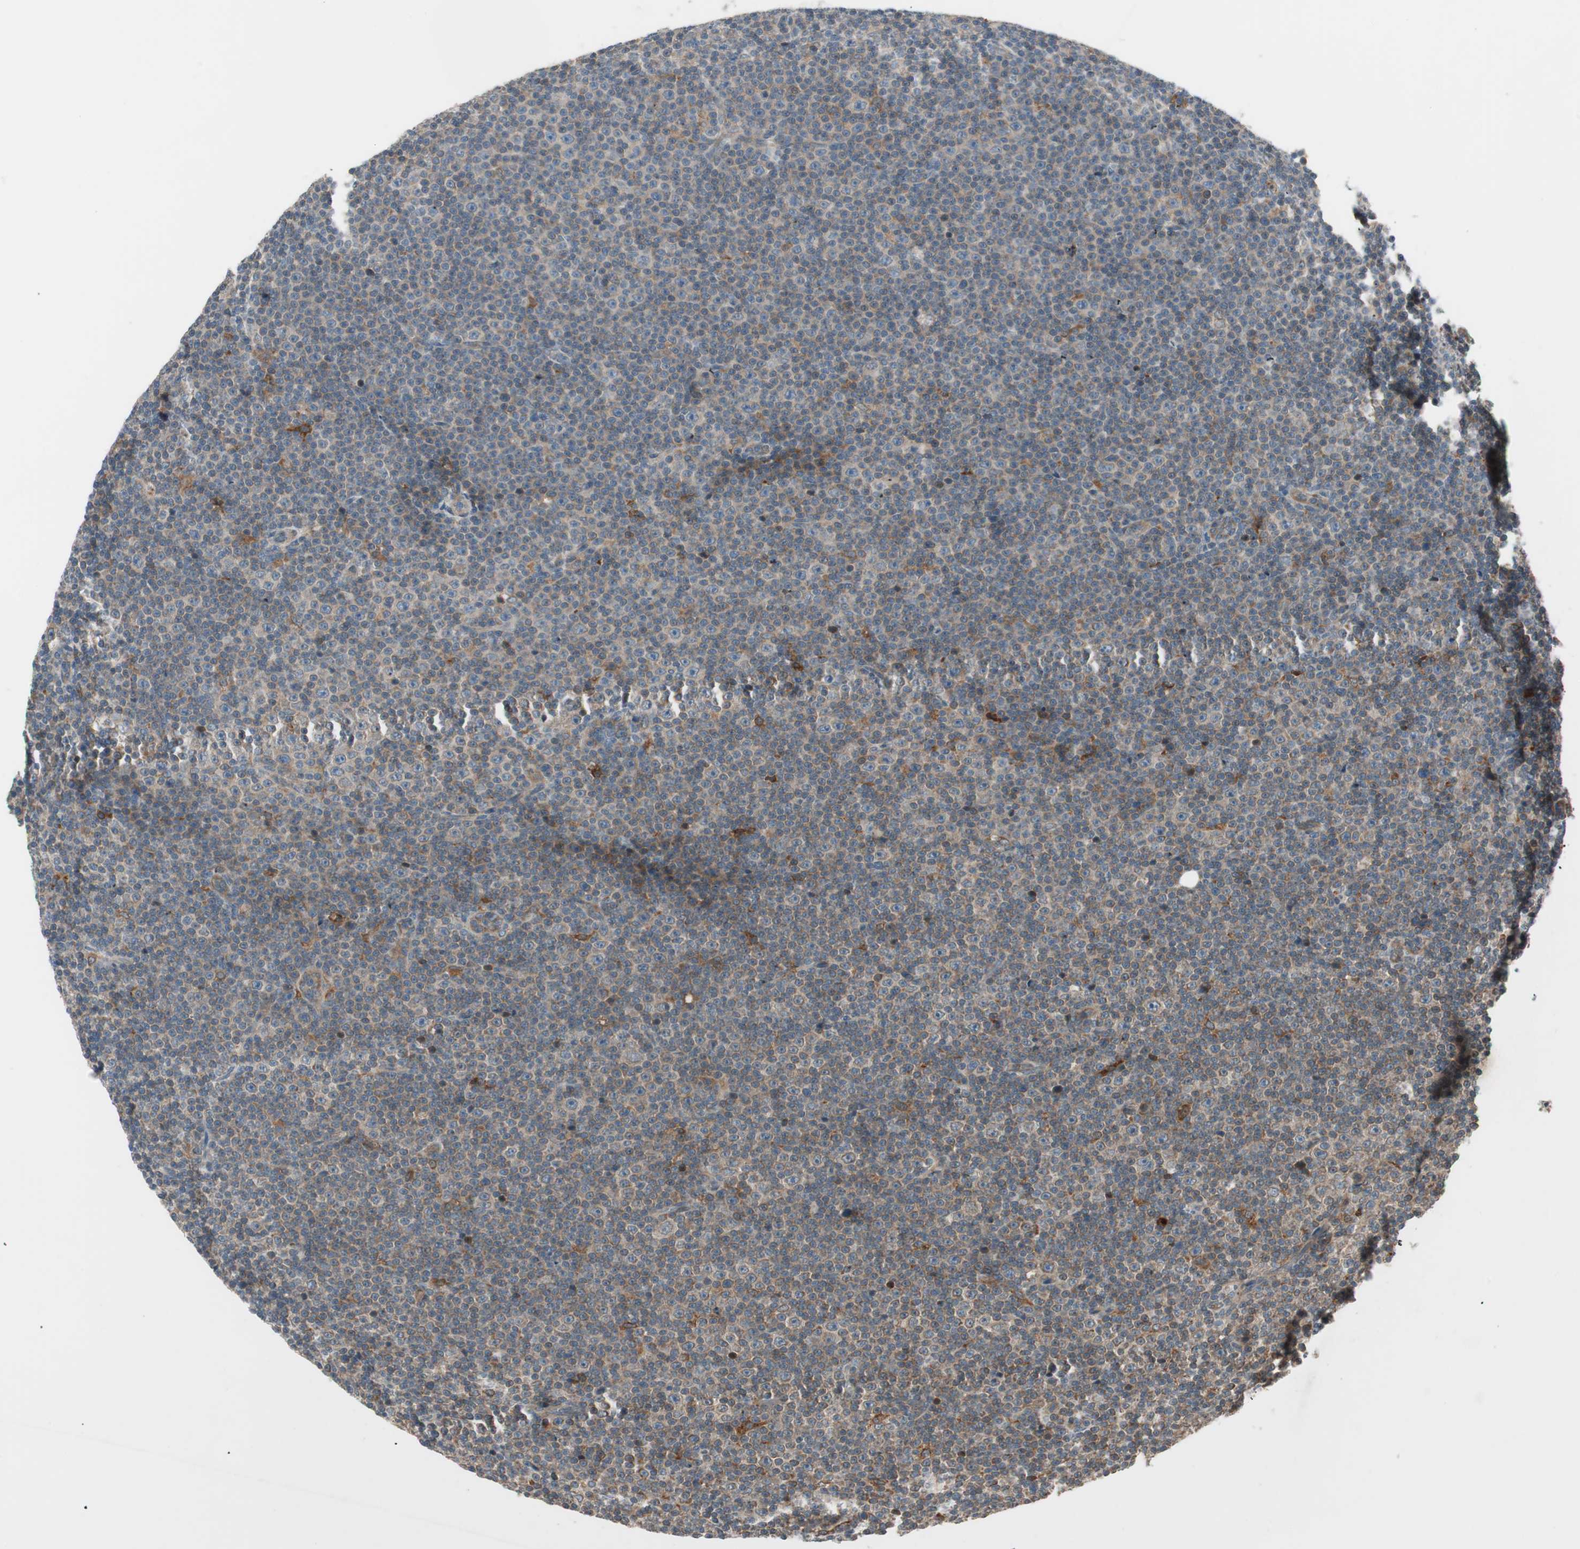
{"staining": {"intensity": "negative", "quantity": "none", "location": "none"}, "tissue": "lymphoma", "cell_type": "Tumor cells", "image_type": "cancer", "snomed": [{"axis": "morphology", "description": "Malignant lymphoma, non-Hodgkin's type, Low grade"}, {"axis": "topography", "description": "Lymph node"}], "caption": "This is a photomicrograph of immunohistochemistry staining of lymphoma, which shows no expression in tumor cells. (DAB IHC, high magnification).", "gene": "SFRP1", "patient": {"sex": "female", "age": 67}}